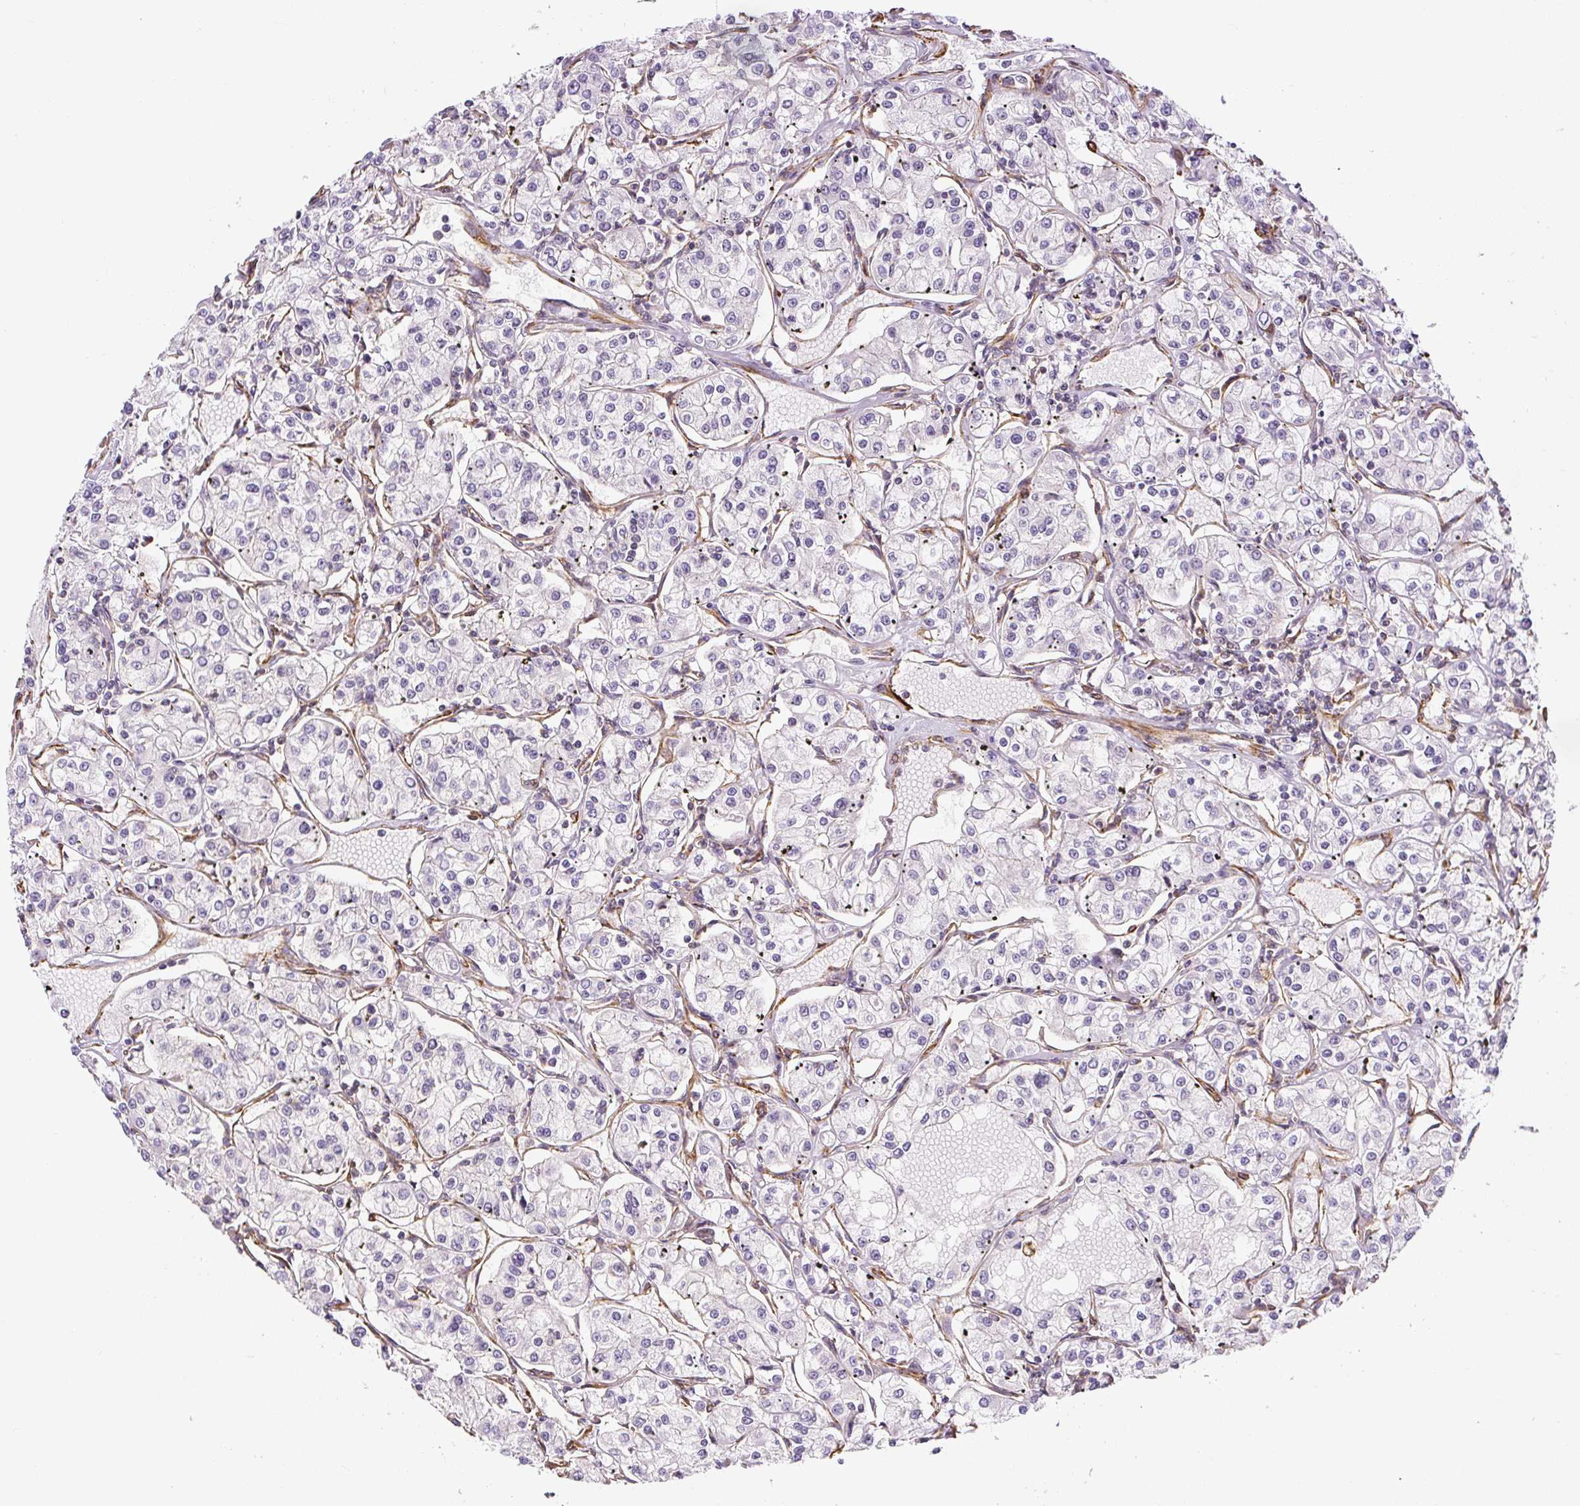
{"staining": {"intensity": "negative", "quantity": "none", "location": "none"}, "tissue": "renal cancer", "cell_type": "Tumor cells", "image_type": "cancer", "snomed": [{"axis": "morphology", "description": "Adenocarcinoma, NOS"}, {"axis": "topography", "description": "Kidney"}], "caption": "This is an immunohistochemistry (IHC) image of adenocarcinoma (renal). There is no positivity in tumor cells.", "gene": "MYL12A", "patient": {"sex": "female", "age": 59}}